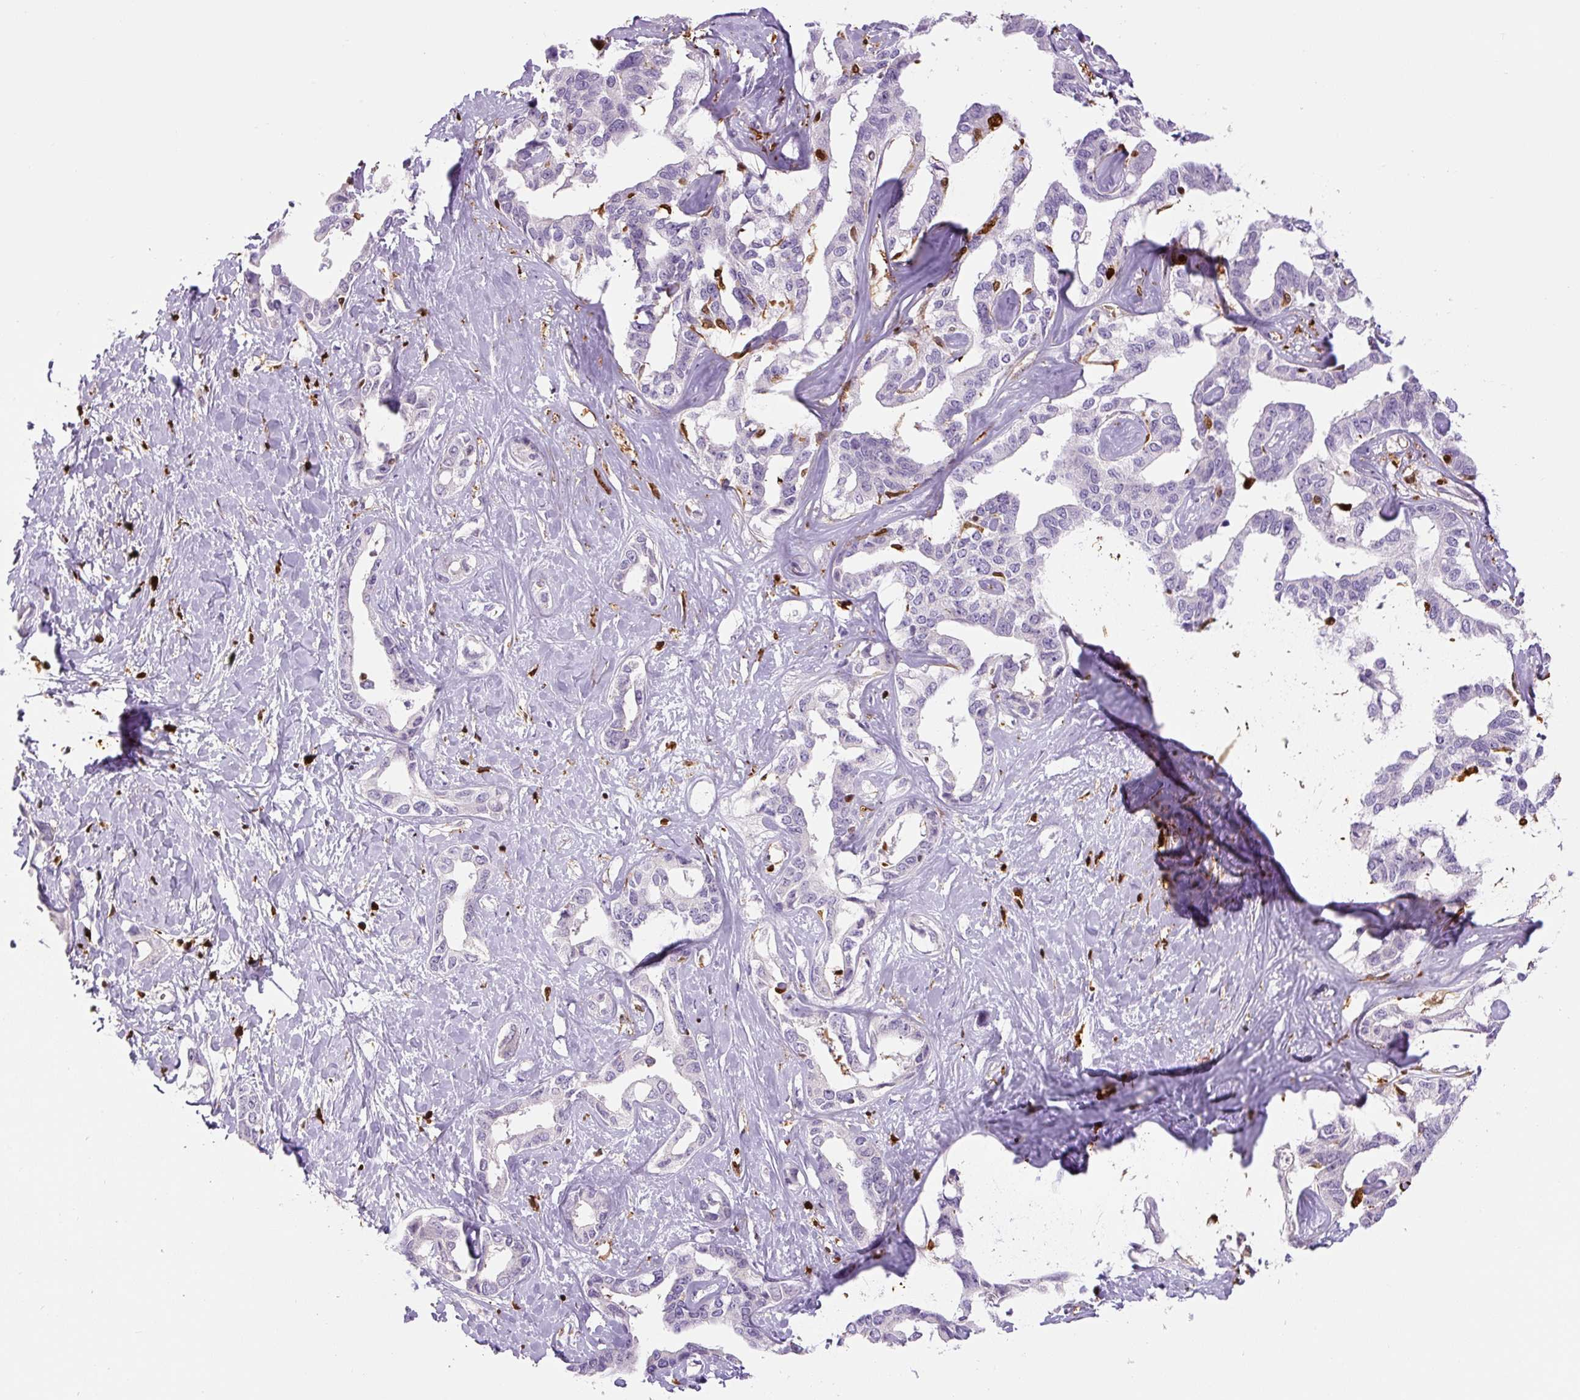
{"staining": {"intensity": "negative", "quantity": "none", "location": "none"}, "tissue": "liver cancer", "cell_type": "Tumor cells", "image_type": "cancer", "snomed": [{"axis": "morphology", "description": "Cholangiocarcinoma"}, {"axis": "topography", "description": "Liver"}], "caption": "An immunohistochemistry histopathology image of cholangiocarcinoma (liver) is shown. There is no staining in tumor cells of cholangiocarcinoma (liver).", "gene": "S100A4", "patient": {"sex": "male", "age": 59}}